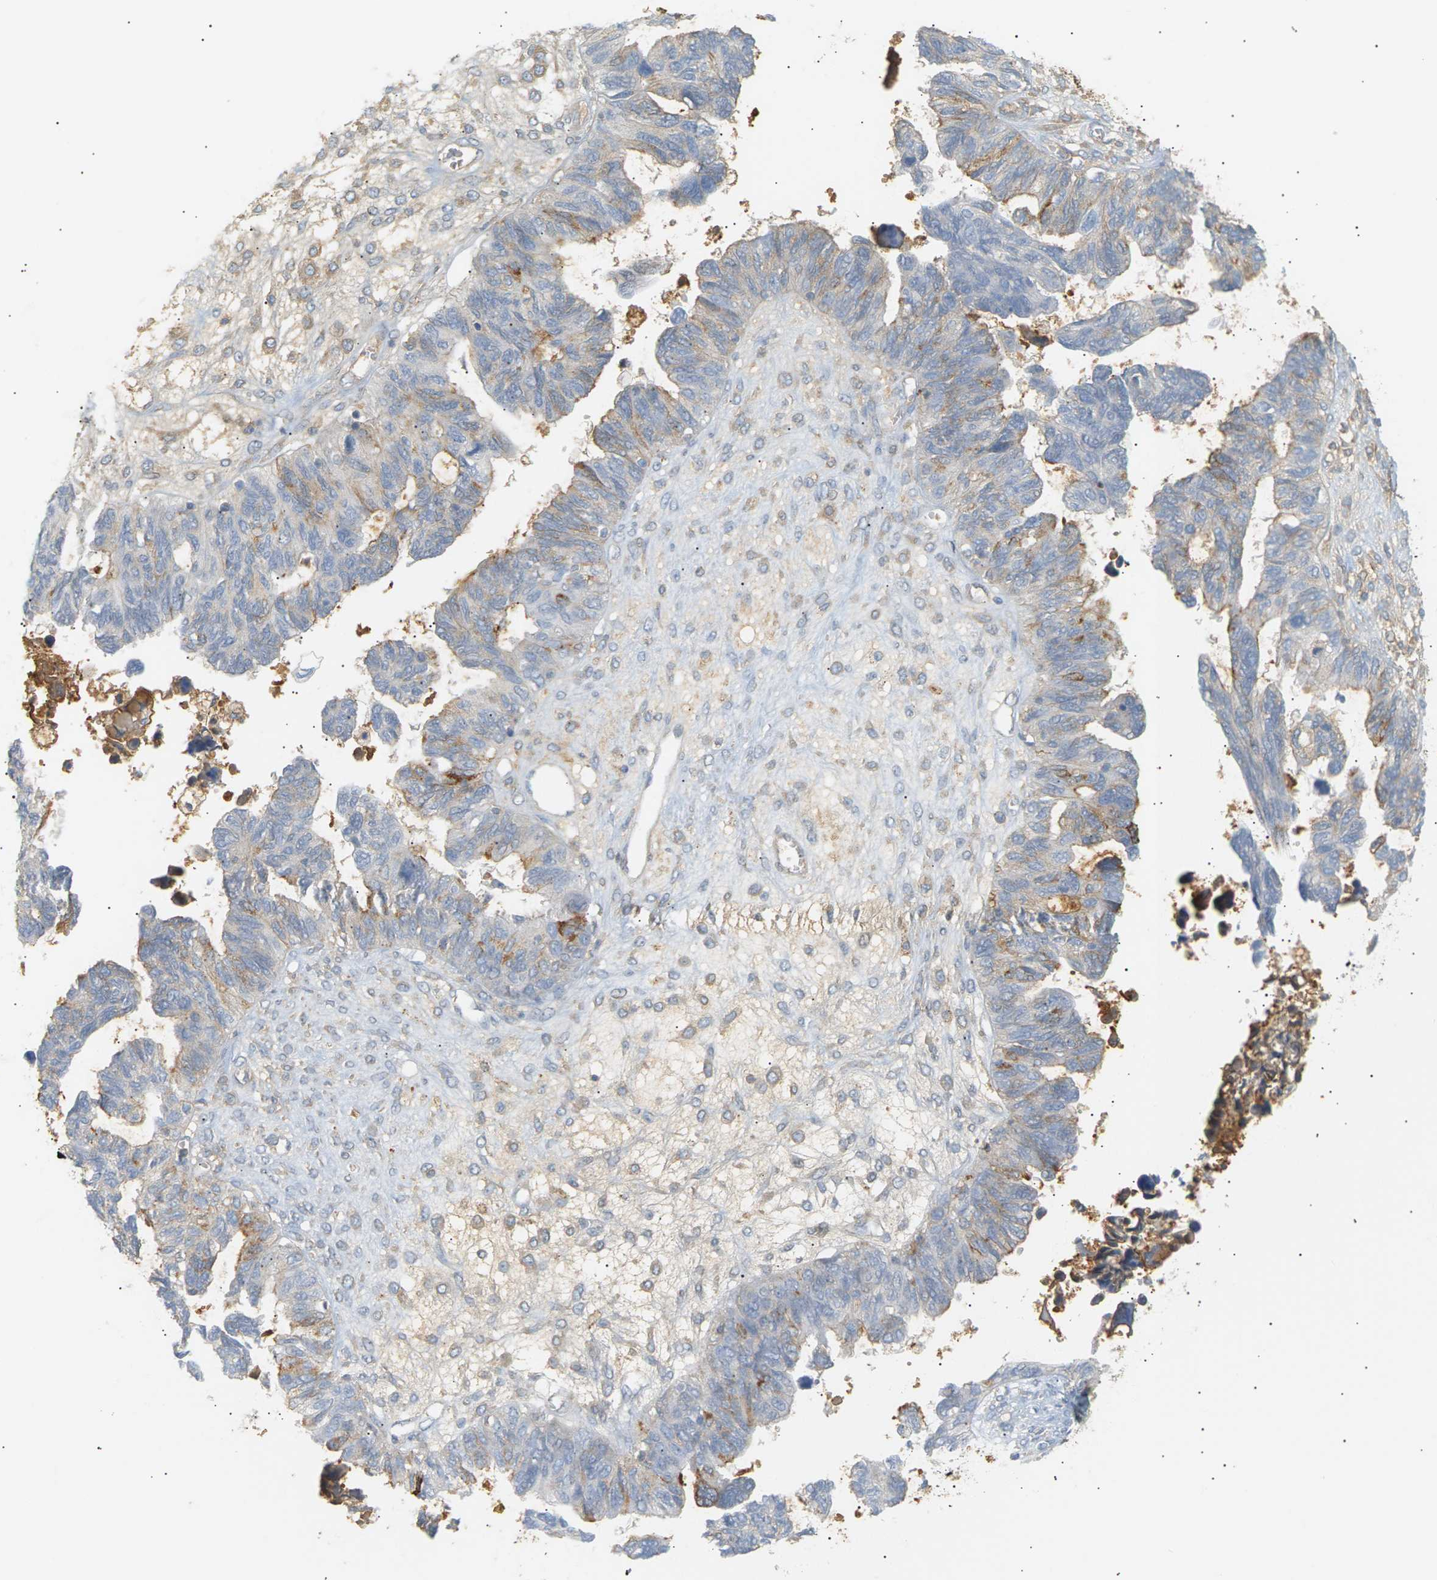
{"staining": {"intensity": "weak", "quantity": "<25%", "location": "cytoplasmic/membranous"}, "tissue": "ovarian cancer", "cell_type": "Tumor cells", "image_type": "cancer", "snomed": [{"axis": "morphology", "description": "Cystadenocarcinoma, serous, NOS"}, {"axis": "topography", "description": "Ovary"}], "caption": "Immunohistochemical staining of human ovarian cancer displays no significant positivity in tumor cells.", "gene": "CLU", "patient": {"sex": "female", "age": 79}}